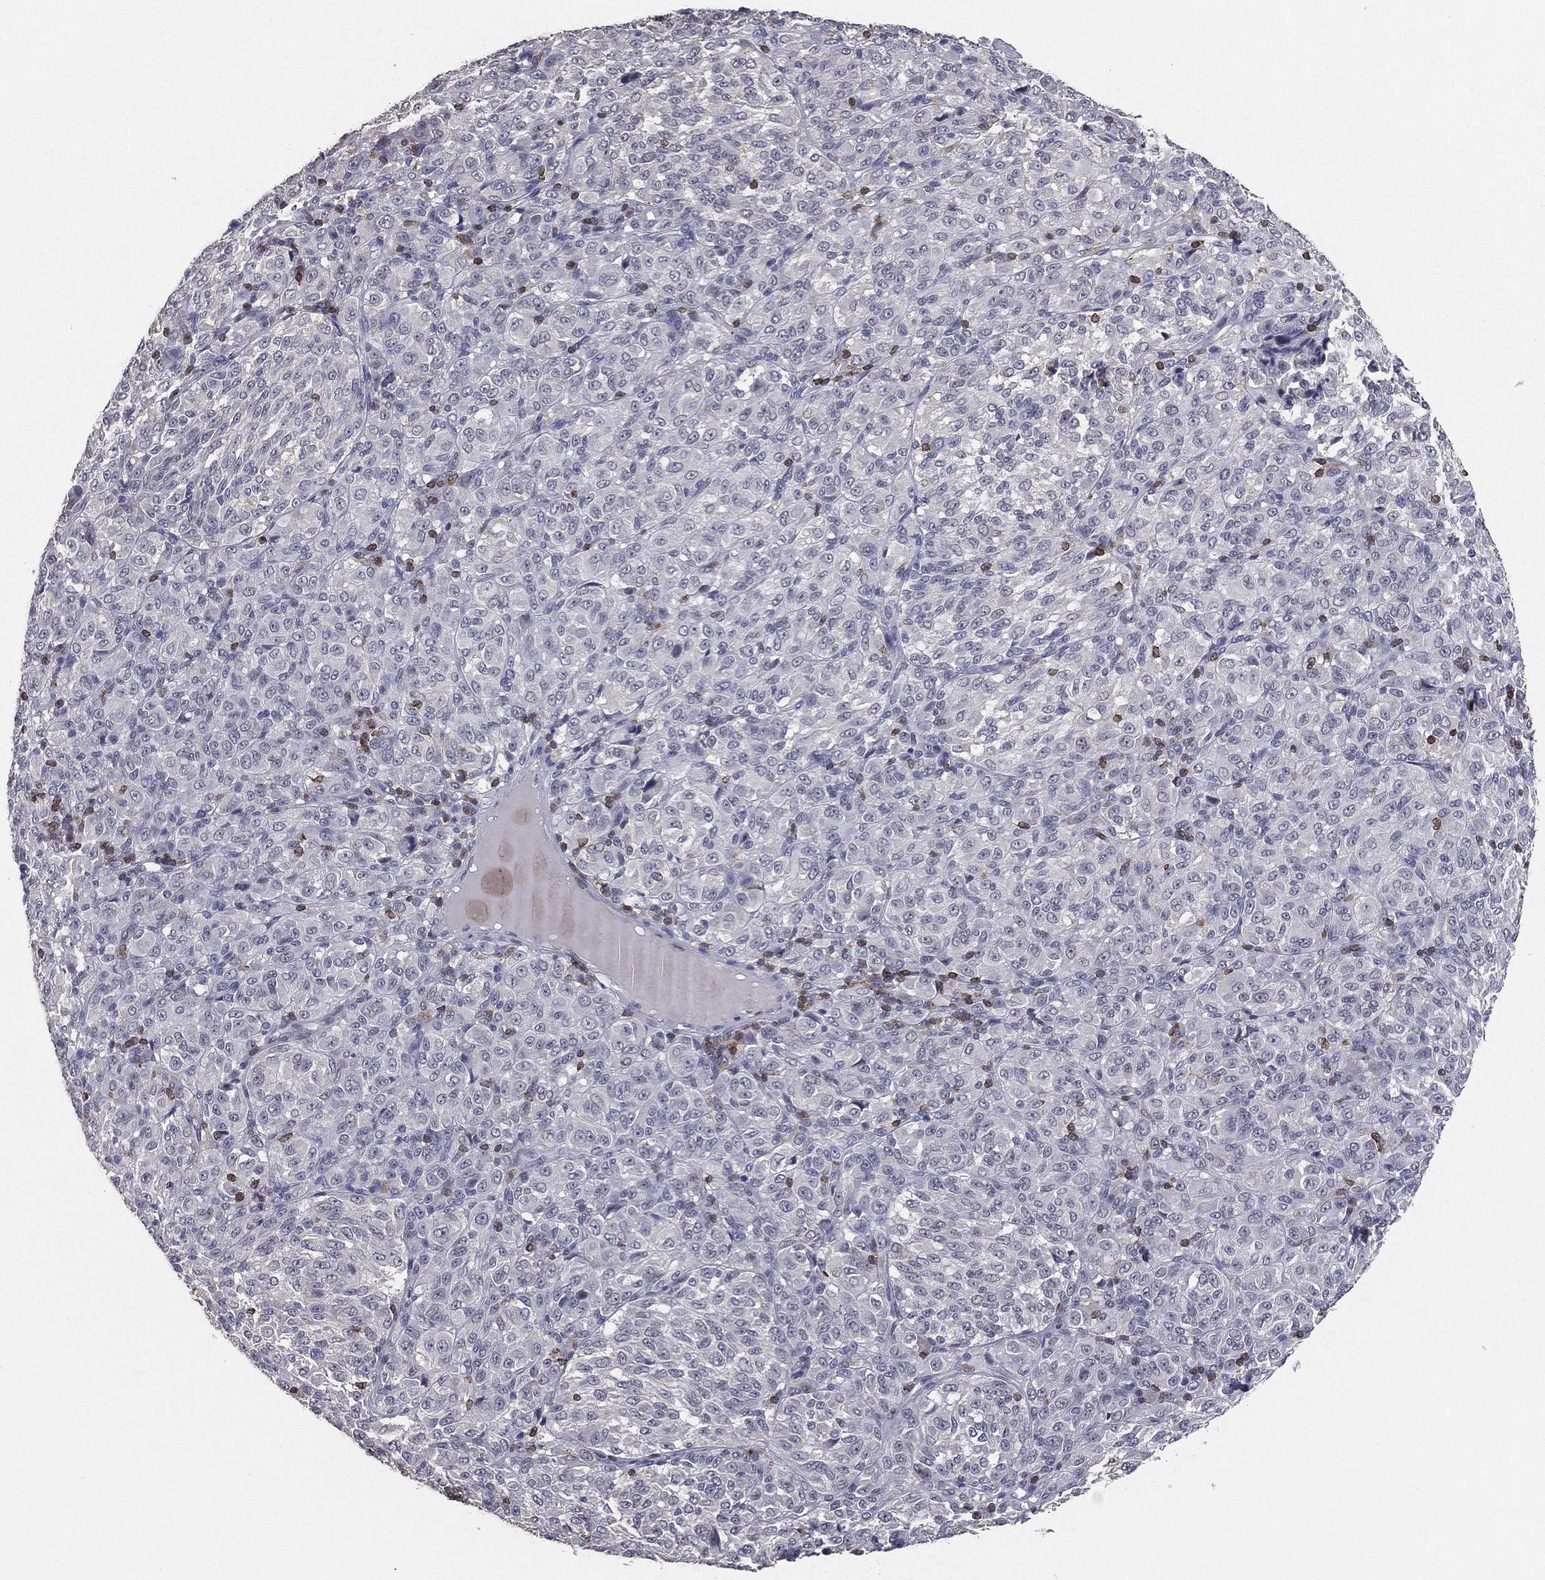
{"staining": {"intensity": "negative", "quantity": "none", "location": "none"}, "tissue": "melanoma", "cell_type": "Tumor cells", "image_type": "cancer", "snomed": [{"axis": "morphology", "description": "Malignant melanoma, Metastatic site"}, {"axis": "topography", "description": "Brain"}], "caption": "The photomicrograph exhibits no staining of tumor cells in malignant melanoma (metastatic site).", "gene": "PSTPIP1", "patient": {"sex": "female", "age": 56}}